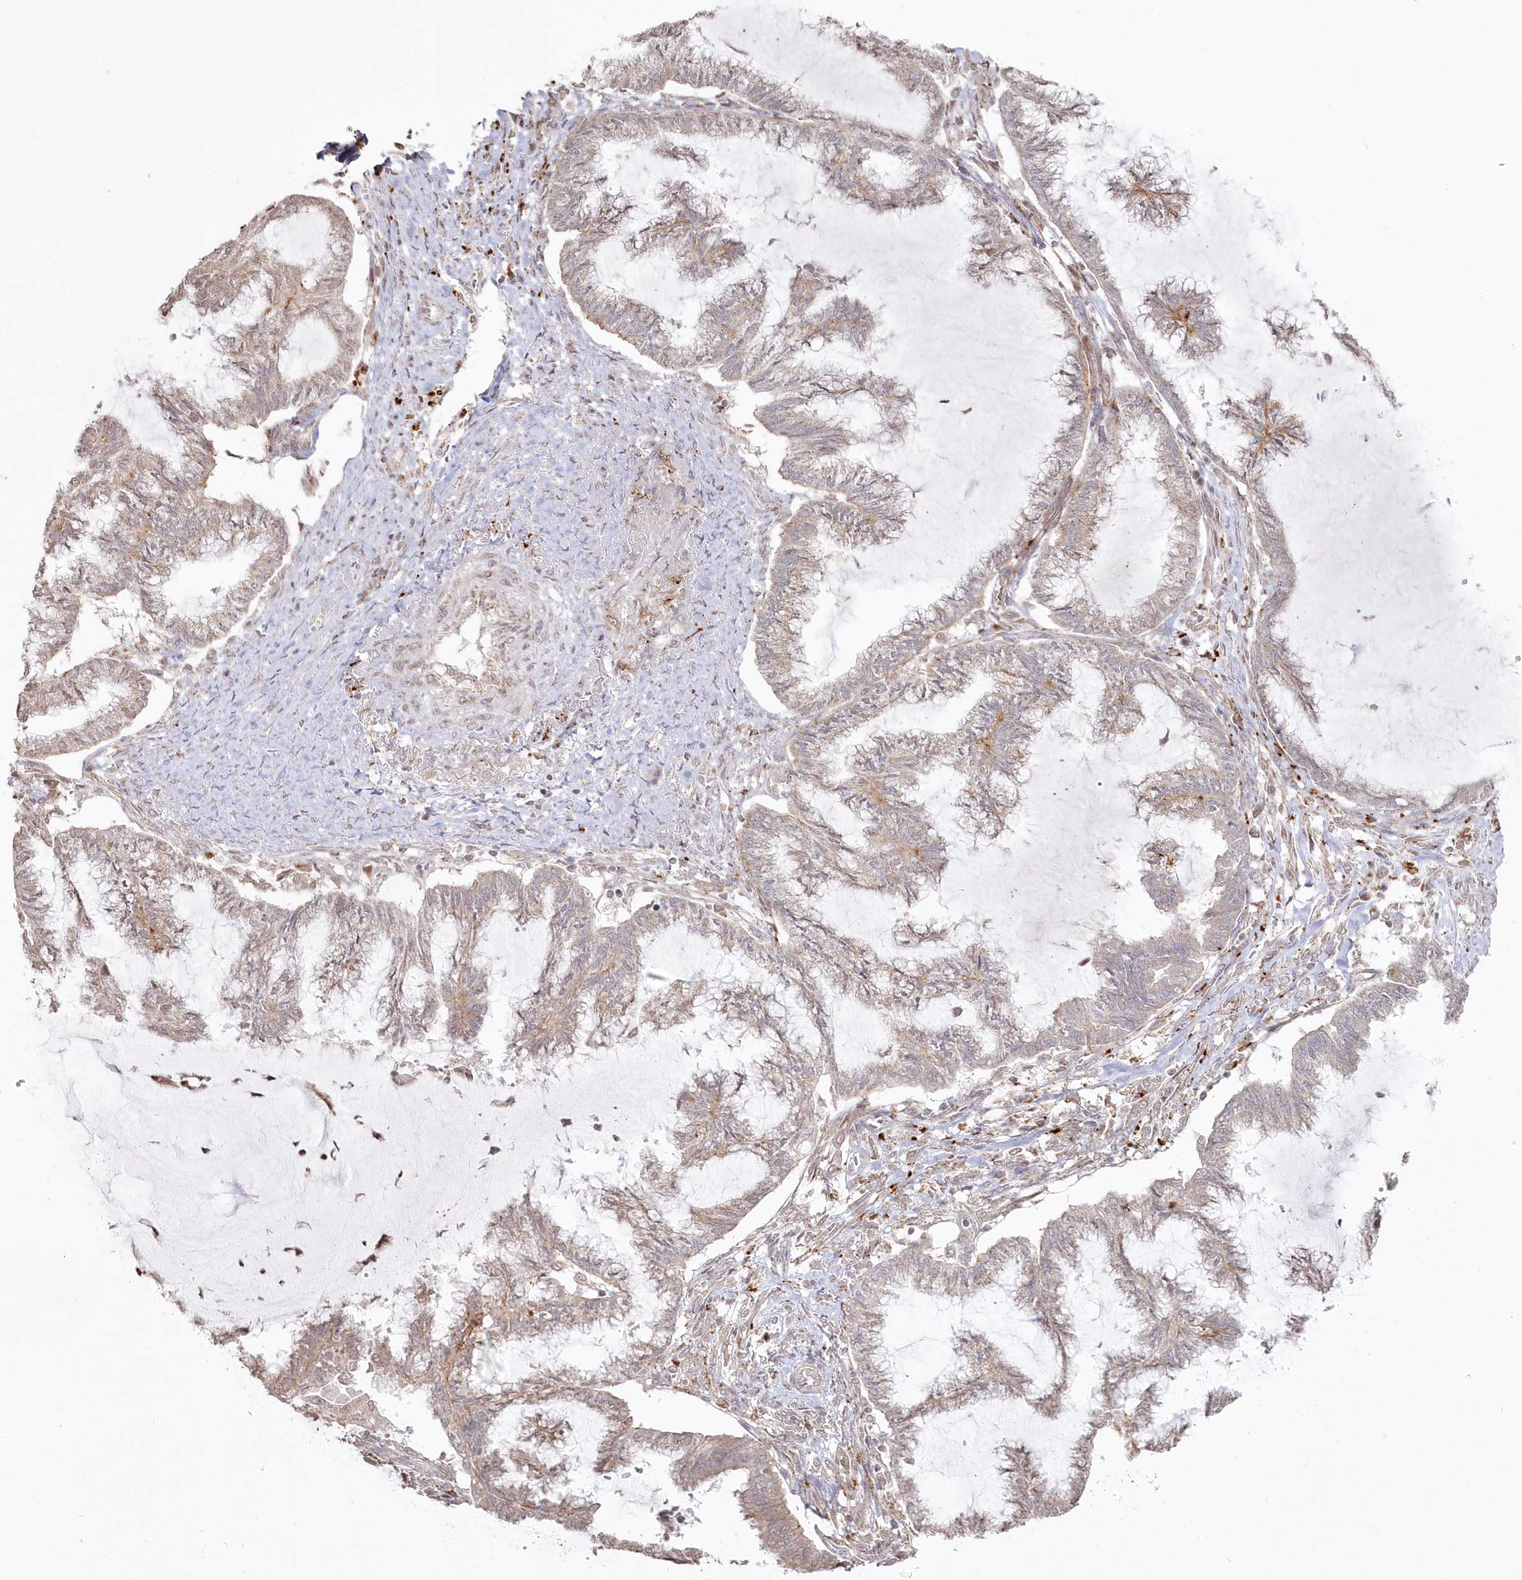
{"staining": {"intensity": "weak", "quantity": ">75%", "location": "cytoplasmic/membranous"}, "tissue": "endometrial cancer", "cell_type": "Tumor cells", "image_type": "cancer", "snomed": [{"axis": "morphology", "description": "Adenocarcinoma, NOS"}, {"axis": "topography", "description": "Endometrium"}], "caption": "Endometrial adenocarcinoma stained for a protein reveals weak cytoplasmic/membranous positivity in tumor cells. The protein of interest is shown in brown color, while the nuclei are stained blue.", "gene": "ARSB", "patient": {"sex": "female", "age": 86}}